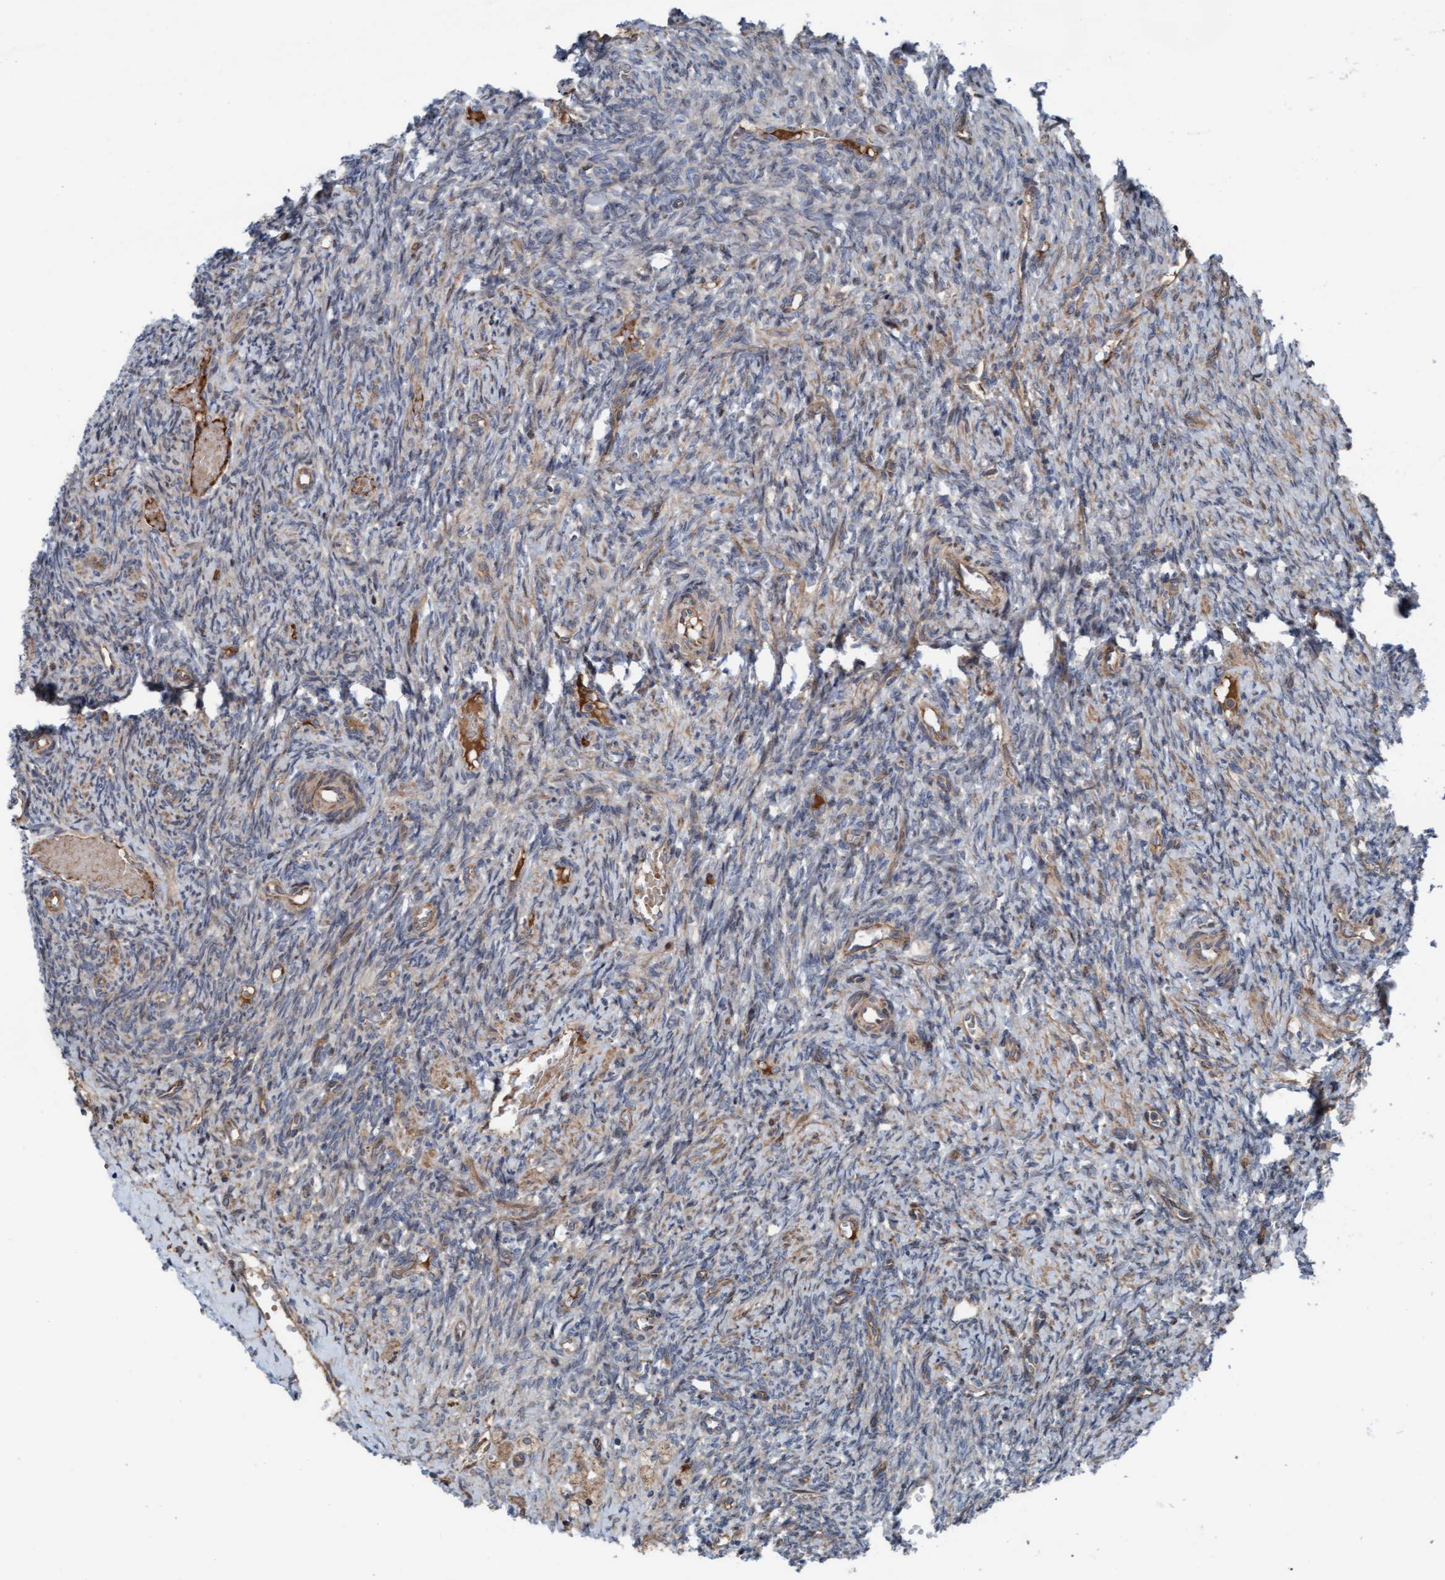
{"staining": {"intensity": "weak", "quantity": "25%-75%", "location": "cytoplasmic/membranous"}, "tissue": "ovary", "cell_type": "Ovarian stroma cells", "image_type": "normal", "snomed": [{"axis": "morphology", "description": "Normal tissue, NOS"}, {"axis": "topography", "description": "Ovary"}], "caption": "Protein expression by immunohistochemistry displays weak cytoplasmic/membranous positivity in about 25%-75% of ovarian stroma cells in unremarkable ovary.", "gene": "RAP1GAP2", "patient": {"sex": "female", "age": 41}}